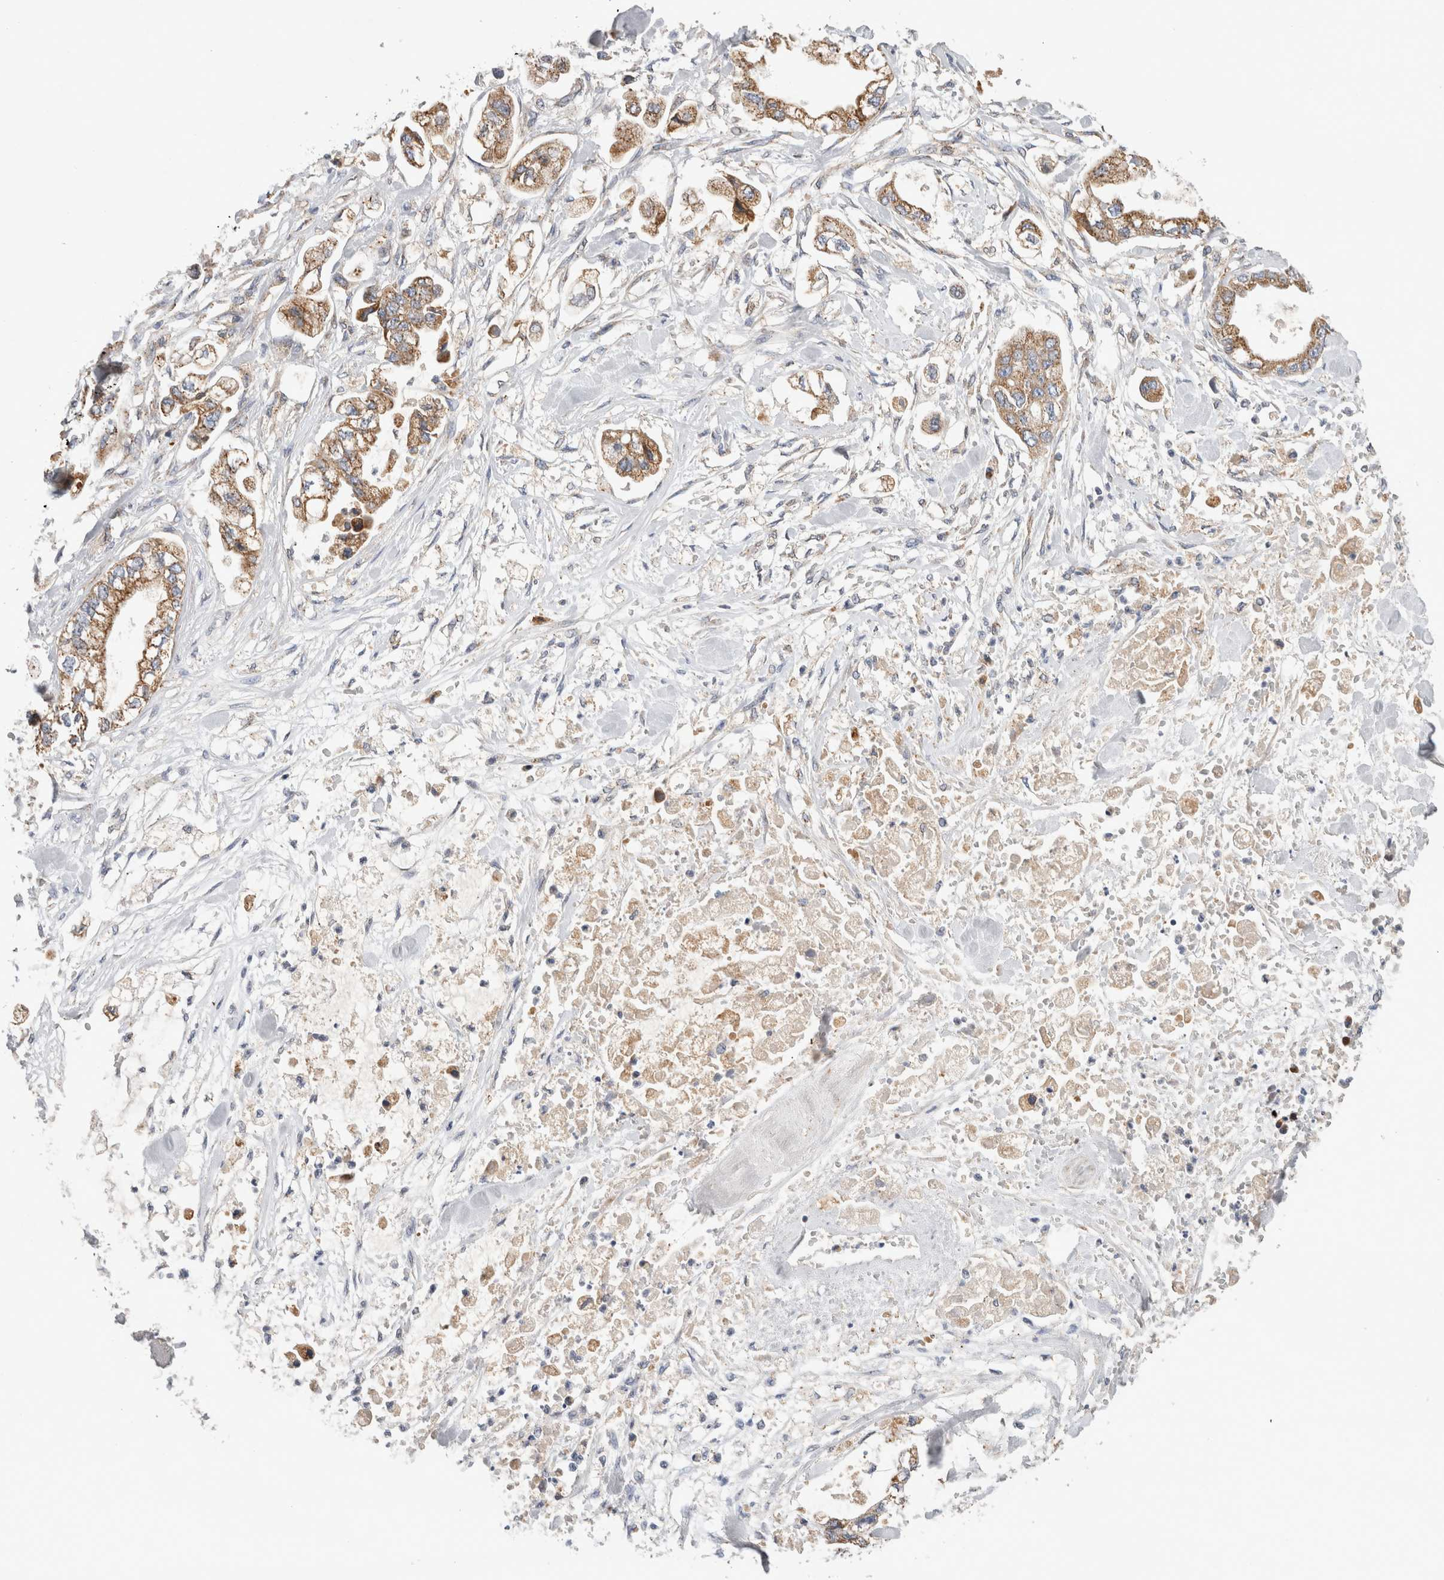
{"staining": {"intensity": "moderate", "quantity": ">75%", "location": "cytoplasmic/membranous"}, "tissue": "stomach cancer", "cell_type": "Tumor cells", "image_type": "cancer", "snomed": [{"axis": "morphology", "description": "Normal tissue, NOS"}, {"axis": "morphology", "description": "Adenocarcinoma, NOS"}, {"axis": "topography", "description": "Stomach"}], "caption": "A high-resolution image shows immunohistochemistry (IHC) staining of stomach cancer (adenocarcinoma), which exhibits moderate cytoplasmic/membranous staining in approximately >75% of tumor cells.", "gene": "IARS2", "patient": {"sex": "male", "age": 62}}